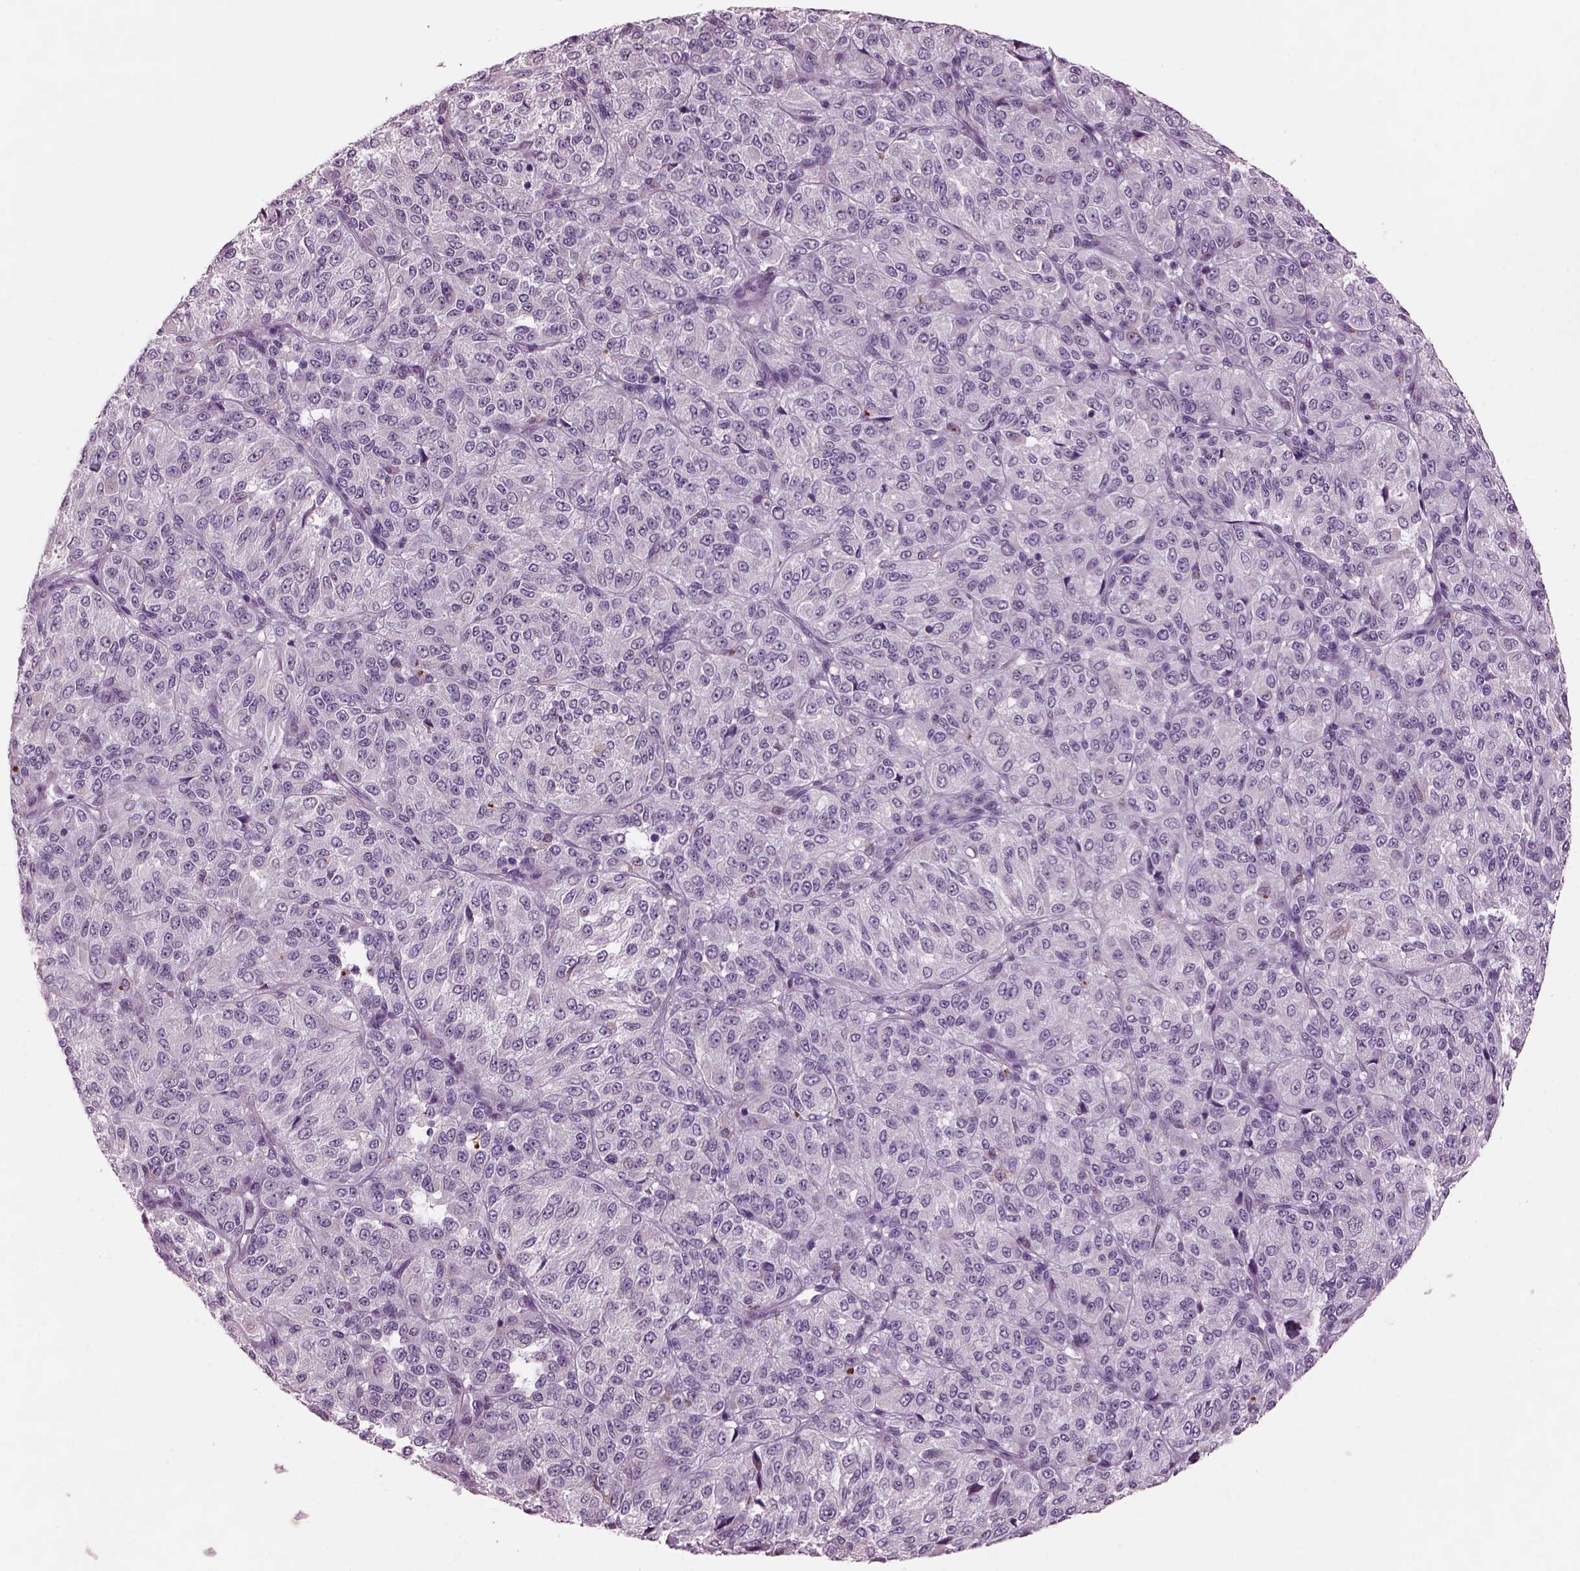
{"staining": {"intensity": "negative", "quantity": "none", "location": "none"}, "tissue": "melanoma", "cell_type": "Tumor cells", "image_type": "cancer", "snomed": [{"axis": "morphology", "description": "Malignant melanoma, Metastatic site"}, {"axis": "topography", "description": "Brain"}], "caption": "Immunohistochemistry (IHC) micrograph of melanoma stained for a protein (brown), which shows no staining in tumor cells.", "gene": "PRR9", "patient": {"sex": "female", "age": 56}}